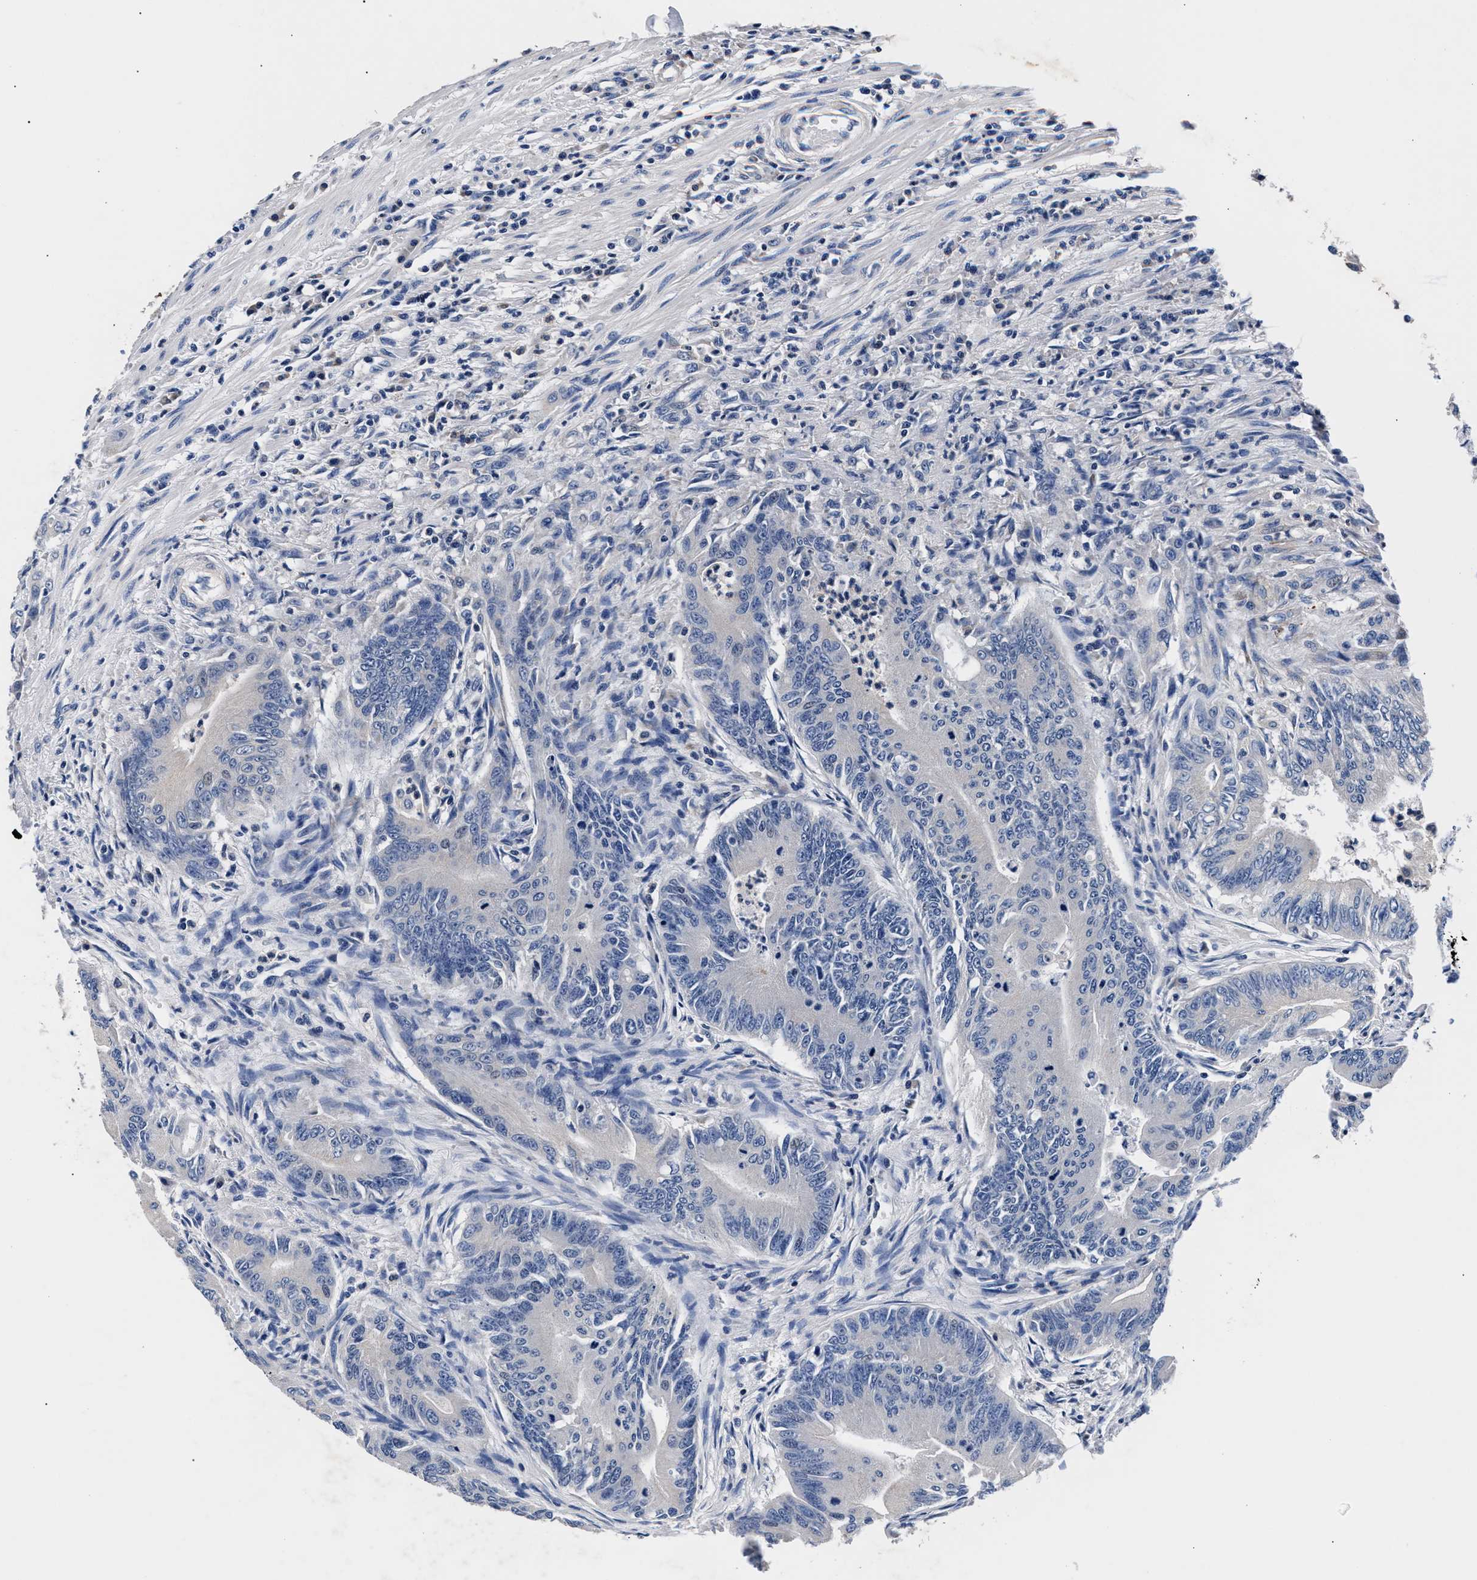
{"staining": {"intensity": "negative", "quantity": "none", "location": "none"}, "tissue": "colorectal cancer", "cell_type": "Tumor cells", "image_type": "cancer", "snomed": [{"axis": "morphology", "description": "Adenoma, NOS"}, {"axis": "morphology", "description": "Adenocarcinoma, NOS"}, {"axis": "topography", "description": "Colon"}], "caption": "Tumor cells show no significant staining in adenoma (colorectal).", "gene": "PHF24", "patient": {"sex": "male", "age": 79}}